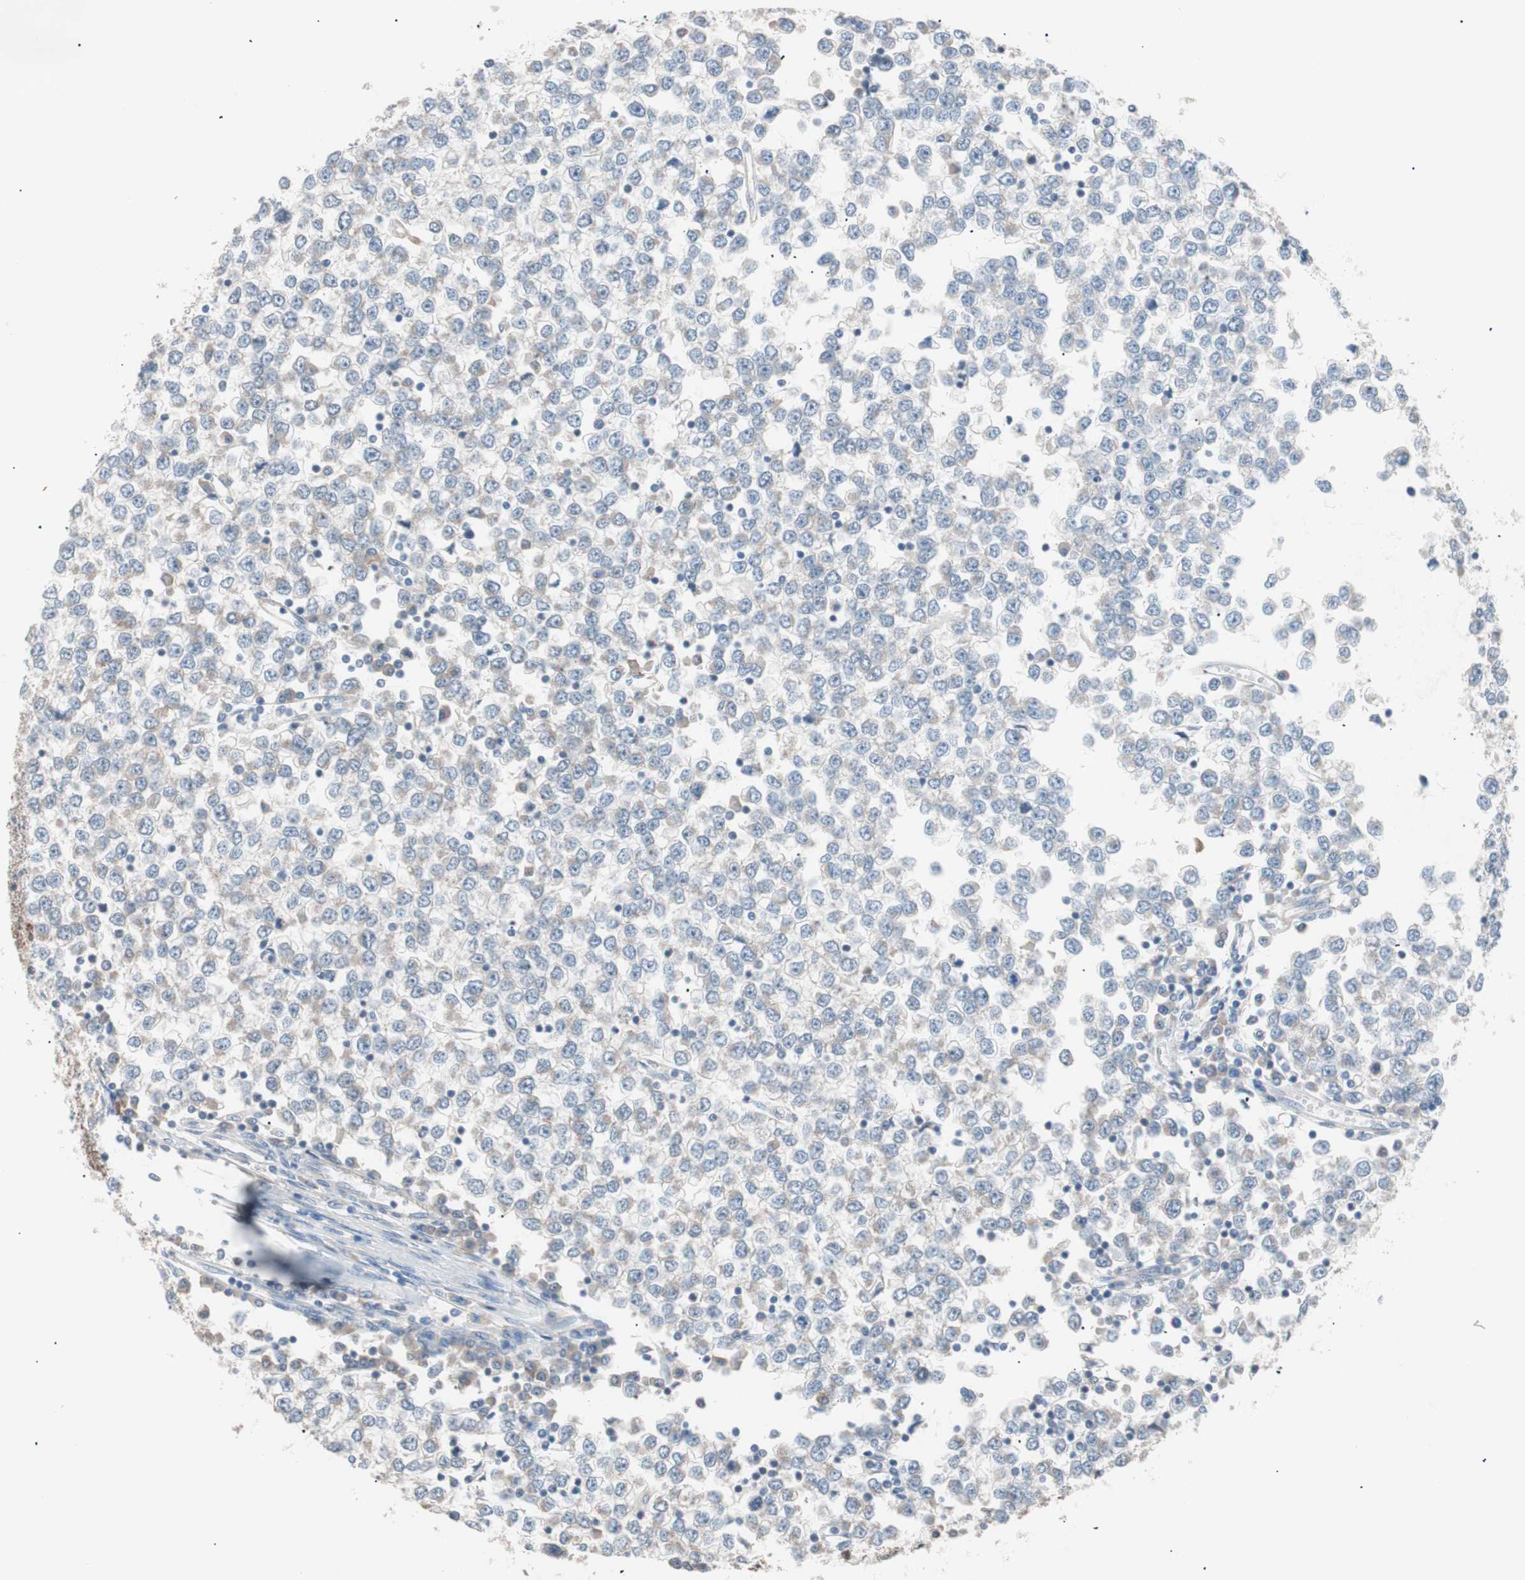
{"staining": {"intensity": "weak", "quantity": "<25%", "location": "cytoplasmic/membranous"}, "tissue": "testis cancer", "cell_type": "Tumor cells", "image_type": "cancer", "snomed": [{"axis": "morphology", "description": "Seminoma, NOS"}, {"axis": "topography", "description": "Testis"}], "caption": "Immunohistochemistry histopathology image of neoplastic tissue: testis seminoma stained with DAB displays no significant protein positivity in tumor cells. Brightfield microscopy of IHC stained with DAB (brown) and hematoxylin (blue), captured at high magnification.", "gene": "SMG1", "patient": {"sex": "male", "age": 65}}